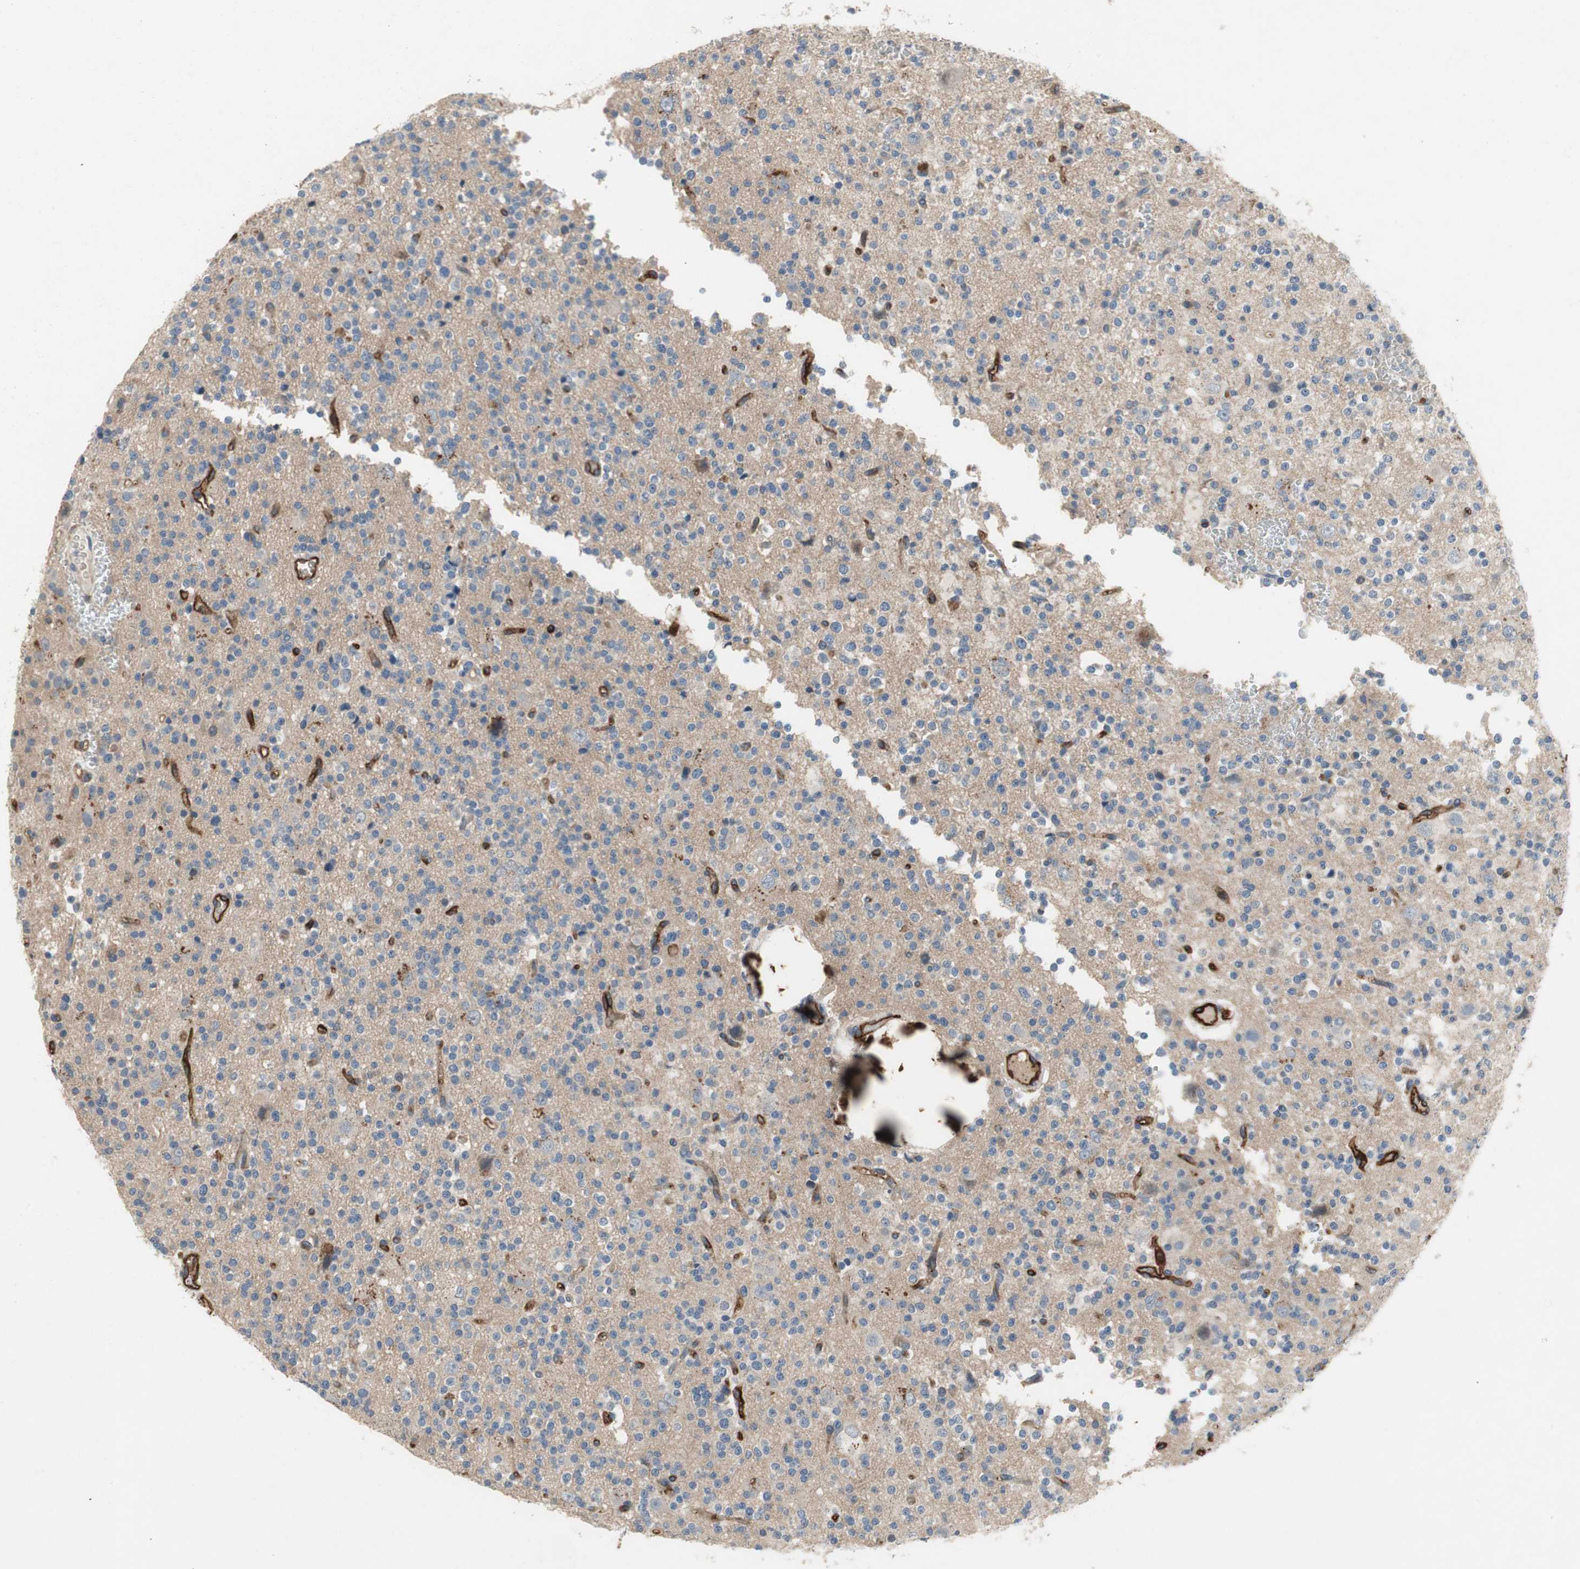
{"staining": {"intensity": "negative", "quantity": "none", "location": "none"}, "tissue": "glioma", "cell_type": "Tumor cells", "image_type": "cancer", "snomed": [{"axis": "morphology", "description": "Glioma, malignant, High grade"}, {"axis": "topography", "description": "Brain"}], "caption": "The image displays no staining of tumor cells in high-grade glioma (malignant).", "gene": "ALPL", "patient": {"sex": "male", "age": 47}}